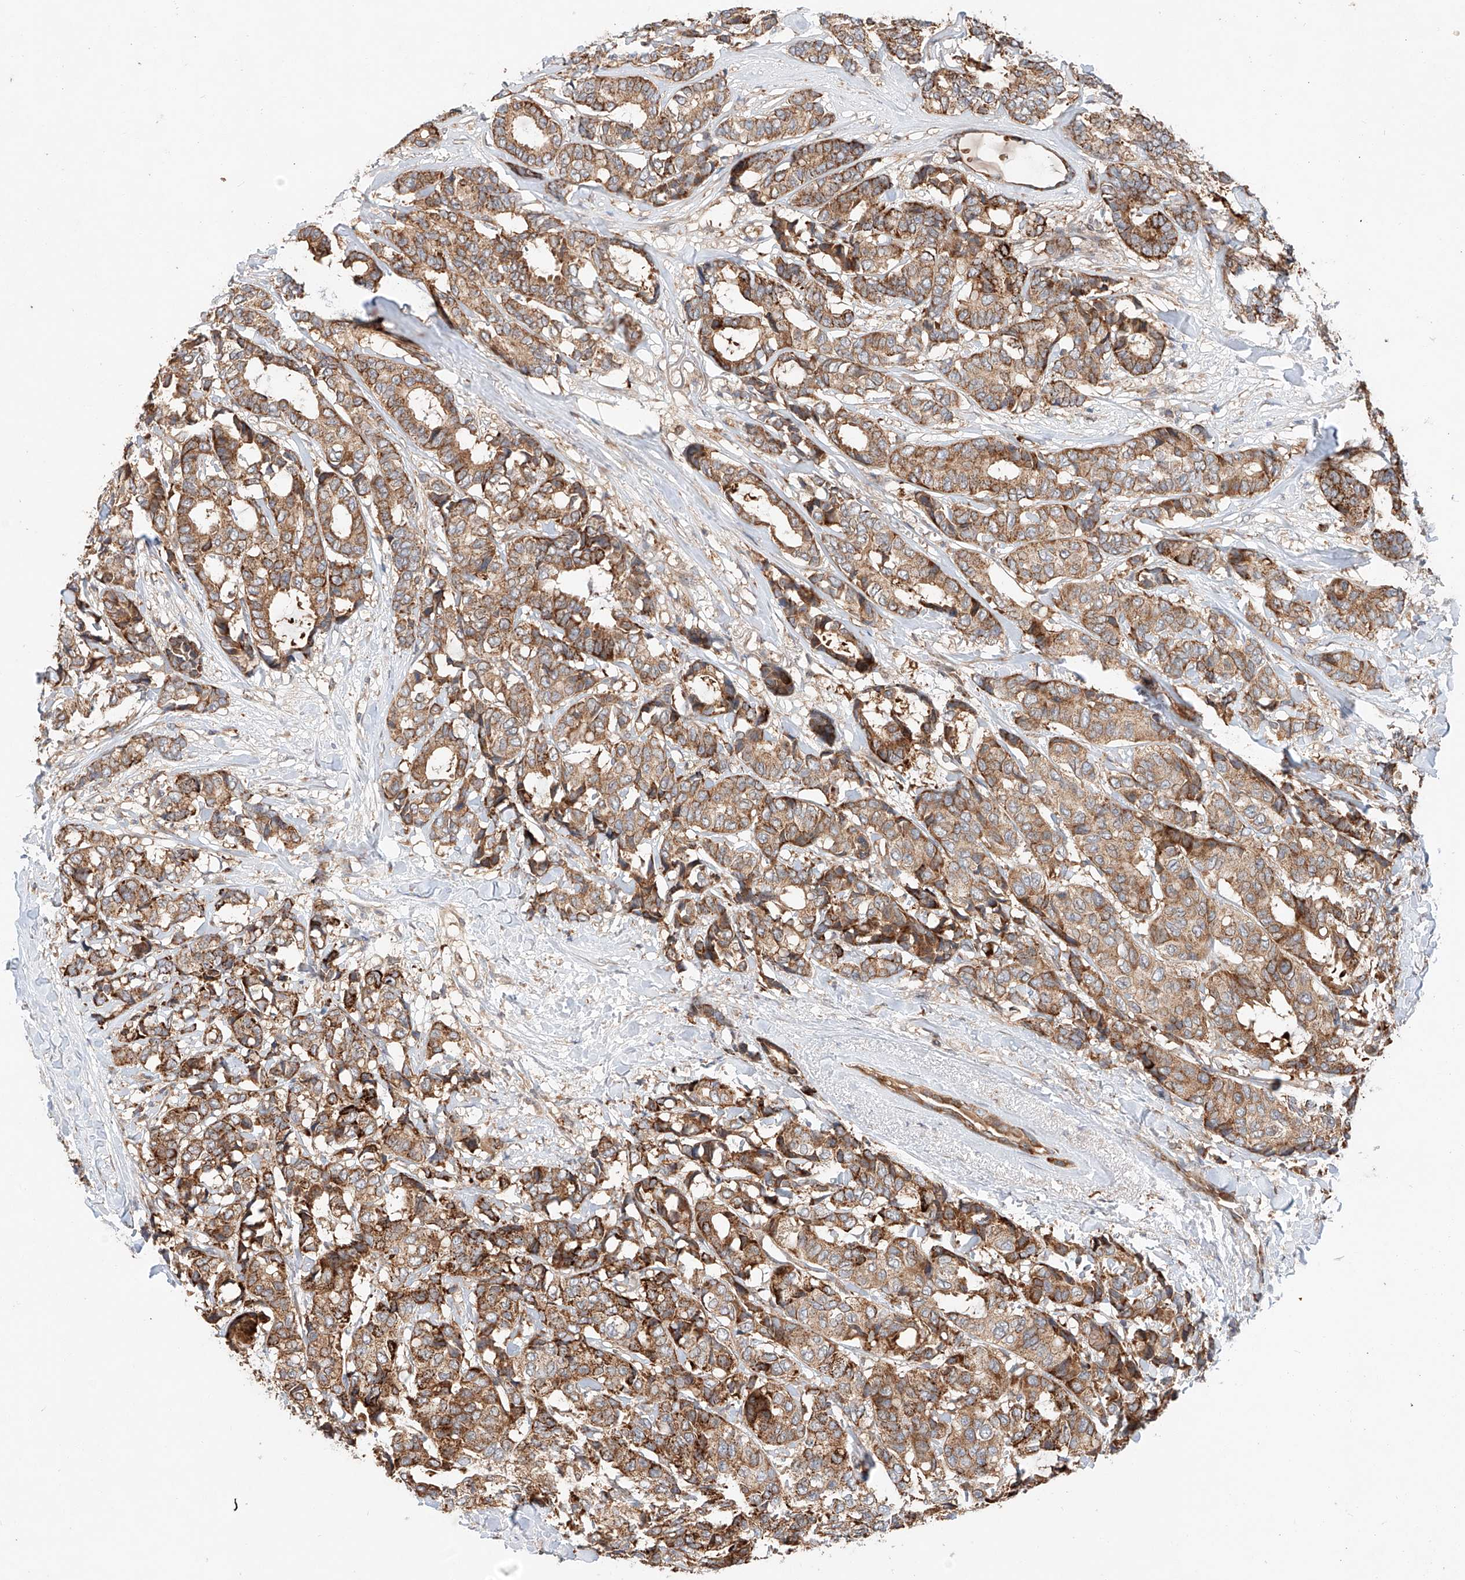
{"staining": {"intensity": "moderate", "quantity": ">75%", "location": "cytoplasmic/membranous"}, "tissue": "breast cancer", "cell_type": "Tumor cells", "image_type": "cancer", "snomed": [{"axis": "morphology", "description": "Duct carcinoma"}, {"axis": "topography", "description": "Breast"}], "caption": "A micrograph showing moderate cytoplasmic/membranous expression in approximately >75% of tumor cells in intraductal carcinoma (breast), as visualized by brown immunohistochemical staining.", "gene": "RUSC1", "patient": {"sex": "female", "age": 87}}